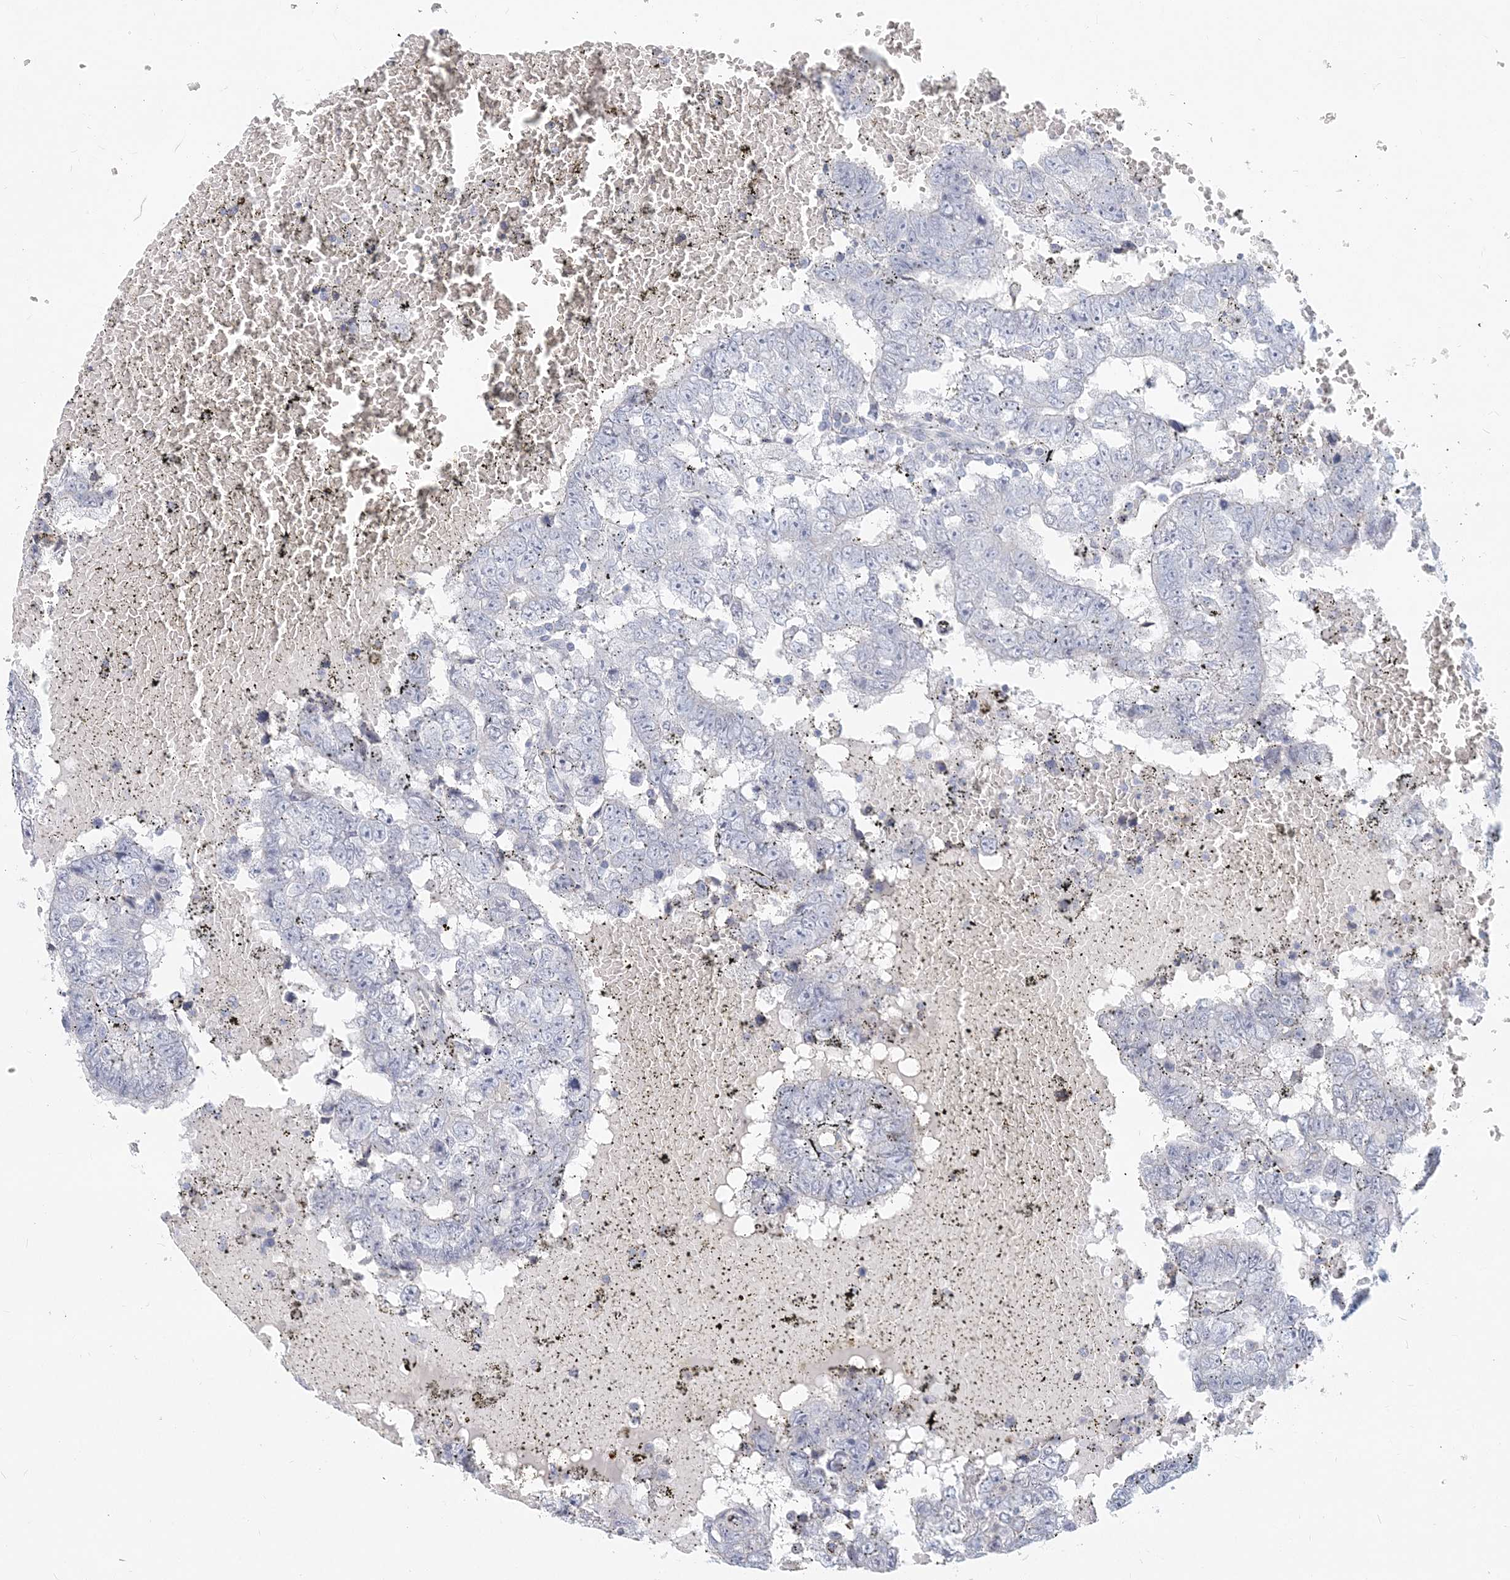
{"staining": {"intensity": "negative", "quantity": "none", "location": "none"}, "tissue": "testis cancer", "cell_type": "Tumor cells", "image_type": "cancer", "snomed": [{"axis": "morphology", "description": "Carcinoma, Embryonal, NOS"}, {"axis": "topography", "description": "Testis"}], "caption": "An image of testis cancer stained for a protein demonstrates no brown staining in tumor cells.", "gene": "CSN1S1", "patient": {"sex": "male", "age": 25}}